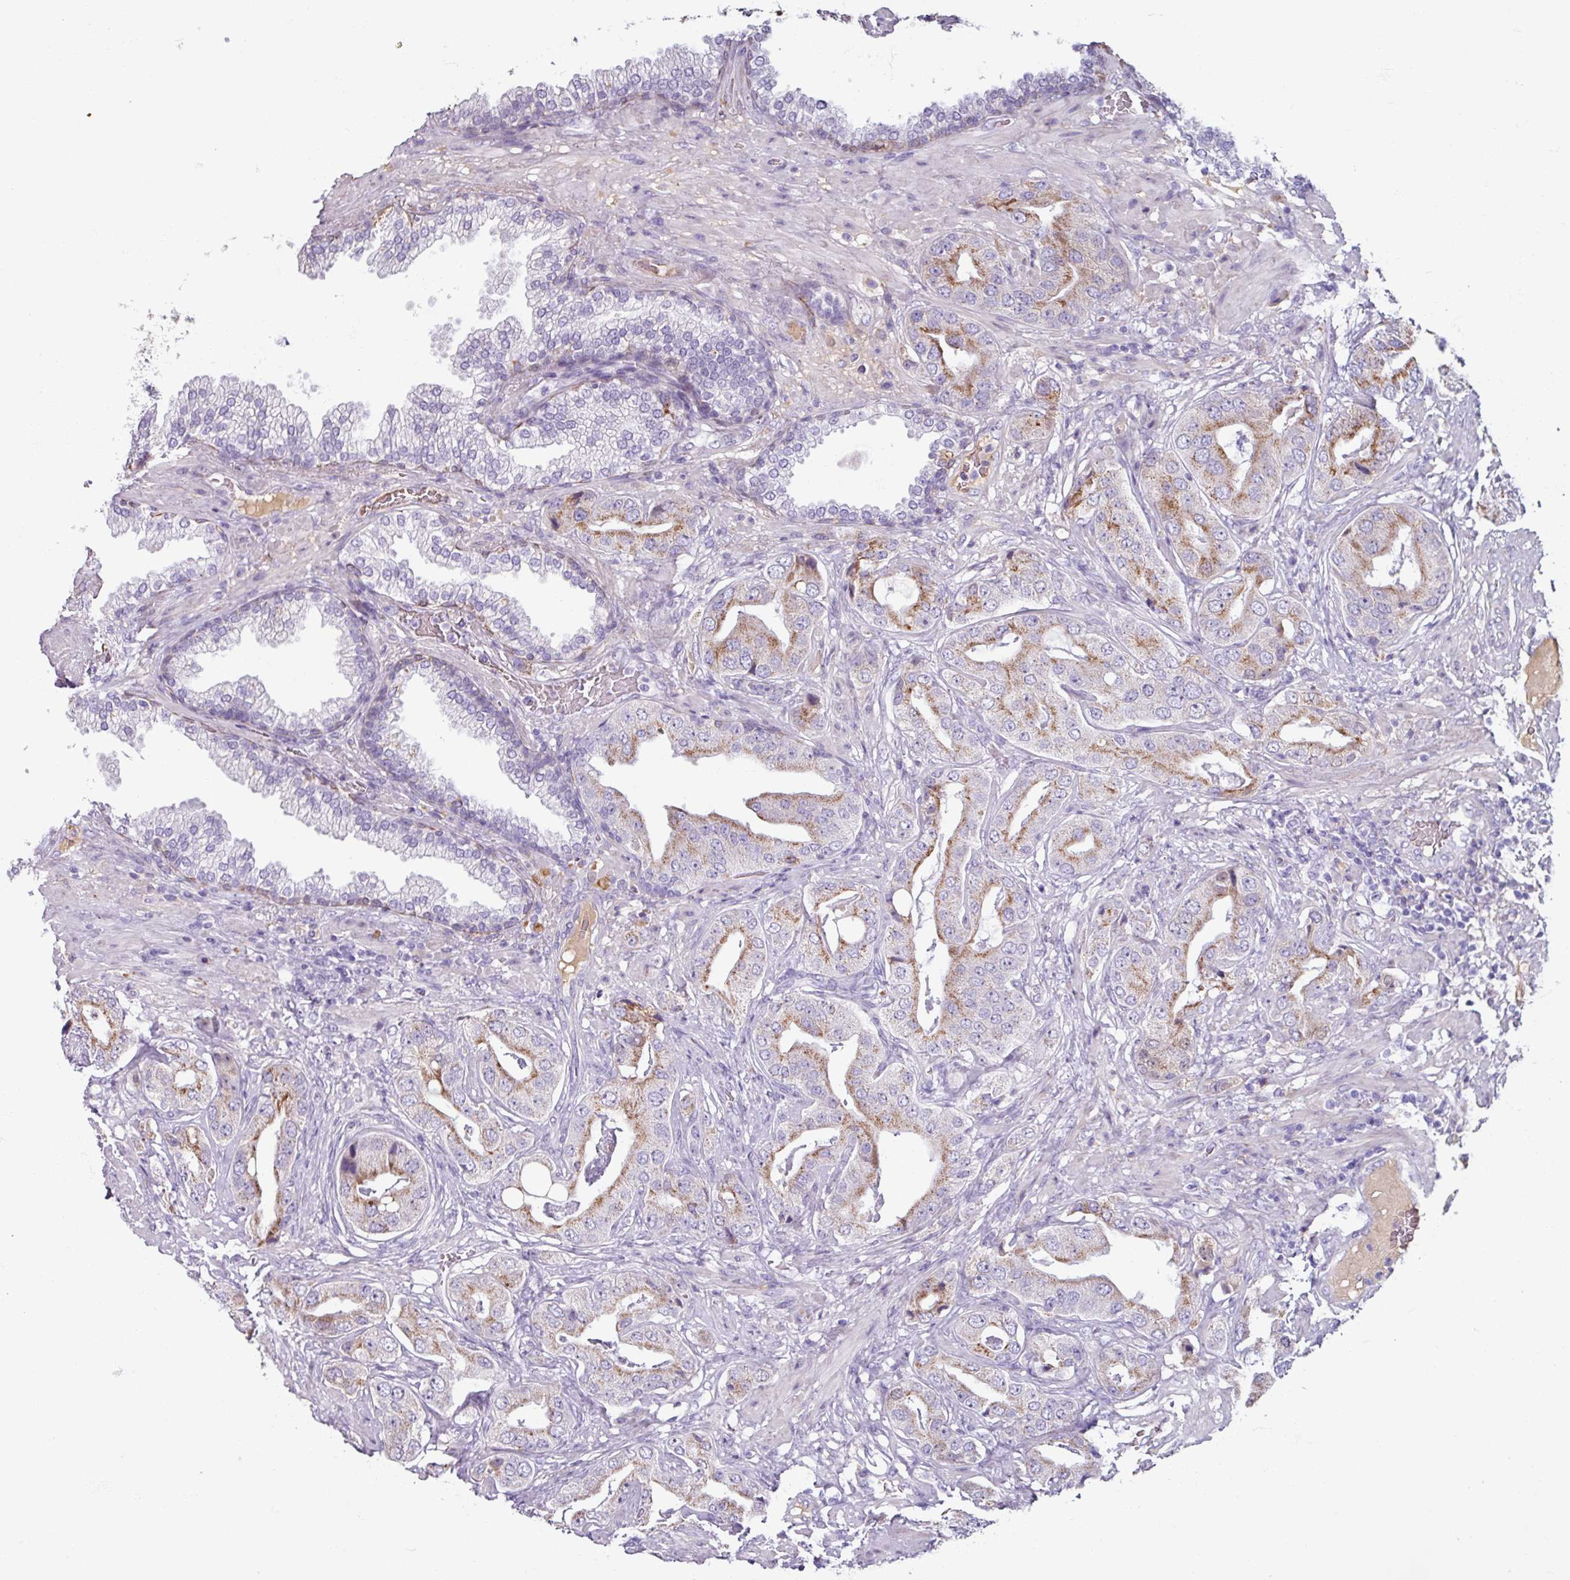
{"staining": {"intensity": "moderate", "quantity": "25%-75%", "location": "cytoplasmic/membranous"}, "tissue": "prostate cancer", "cell_type": "Tumor cells", "image_type": "cancer", "snomed": [{"axis": "morphology", "description": "Adenocarcinoma, High grade"}, {"axis": "topography", "description": "Prostate"}], "caption": "A brown stain labels moderate cytoplasmic/membranous expression of a protein in human high-grade adenocarcinoma (prostate) tumor cells. (IHC, brightfield microscopy, high magnification).", "gene": "SPESP1", "patient": {"sex": "male", "age": 63}}